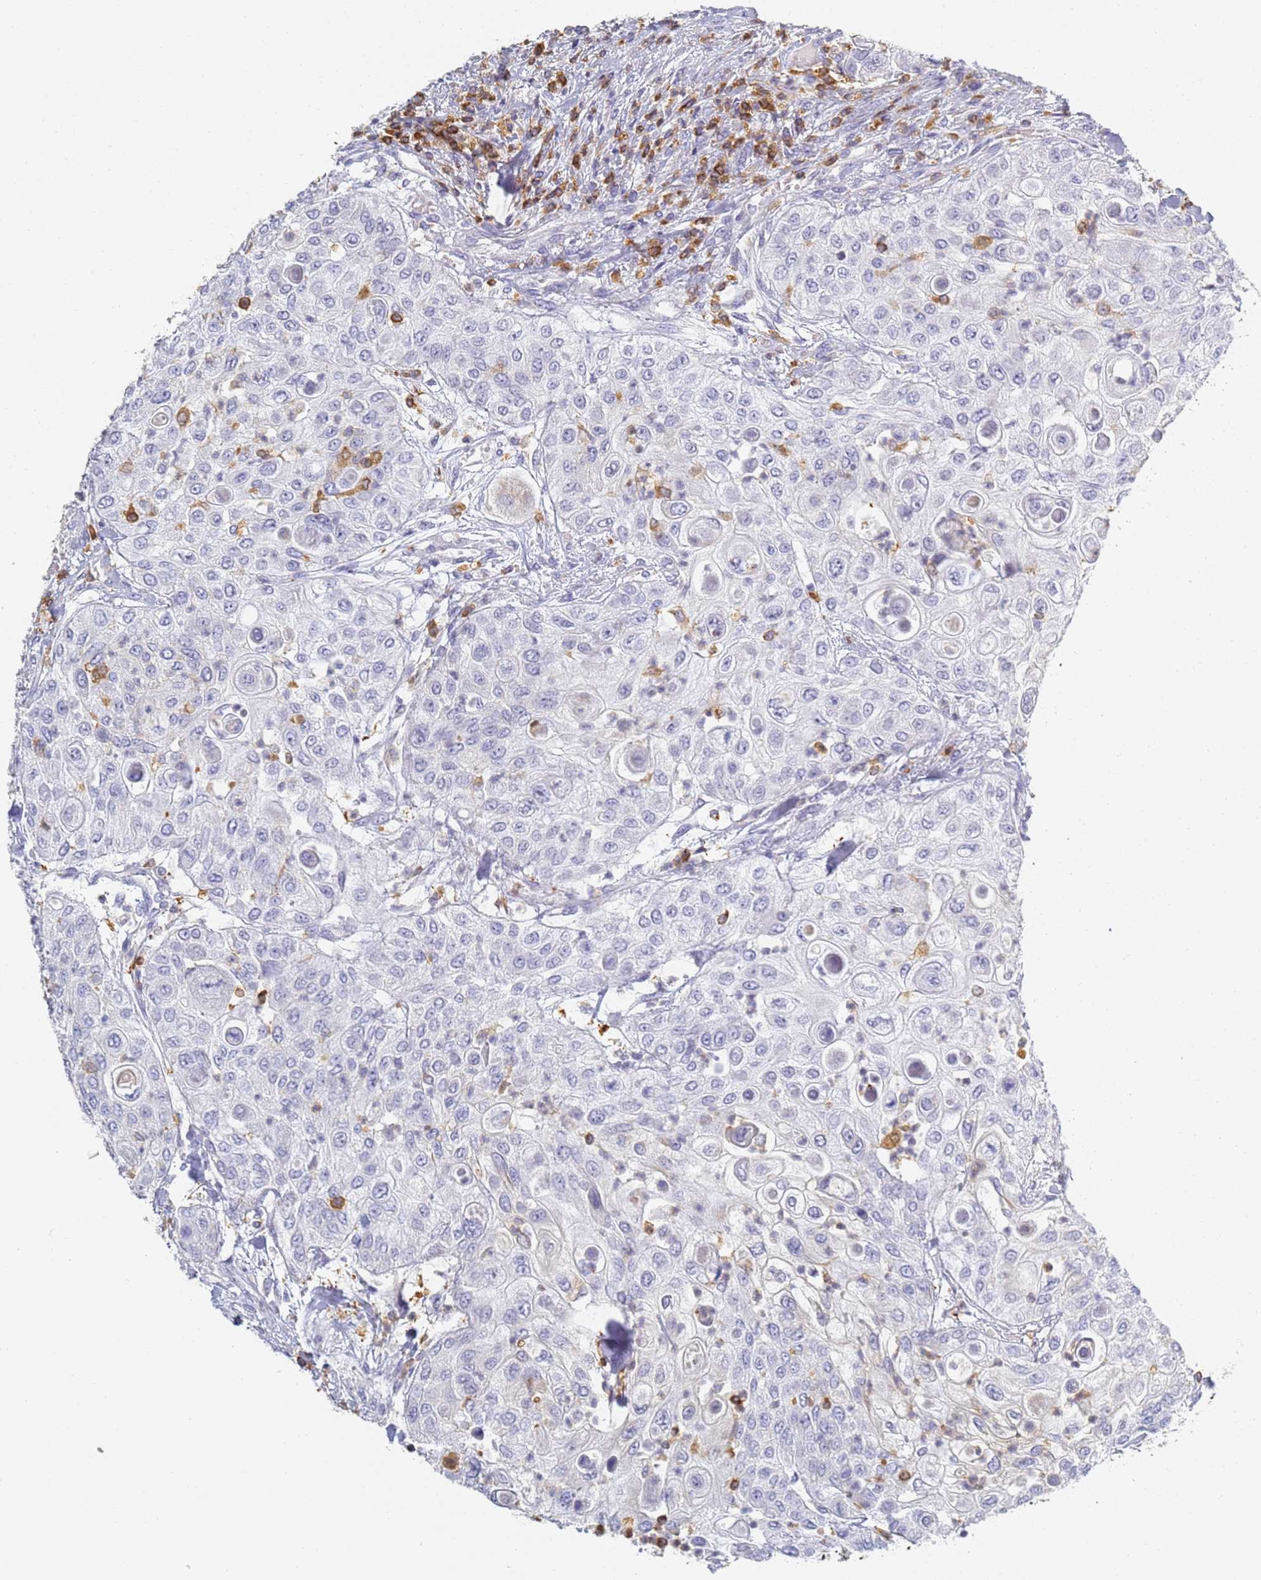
{"staining": {"intensity": "negative", "quantity": "none", "location": "none"}, "tissue": "urothelial cancer", "cell_type": "Tumor cells", "image_type": "cancer", "snomed": [{"axis": "morphology", "description": "Urothelial carcinoma, High grade"}, {"axis": "topography", "description": "Urinary bladder"}], "caption": "IHC of human urothelial cancer displays no staining in tumor cells.", "gene": "BIN2", "patient": {"sex": "female", "age": 79}}